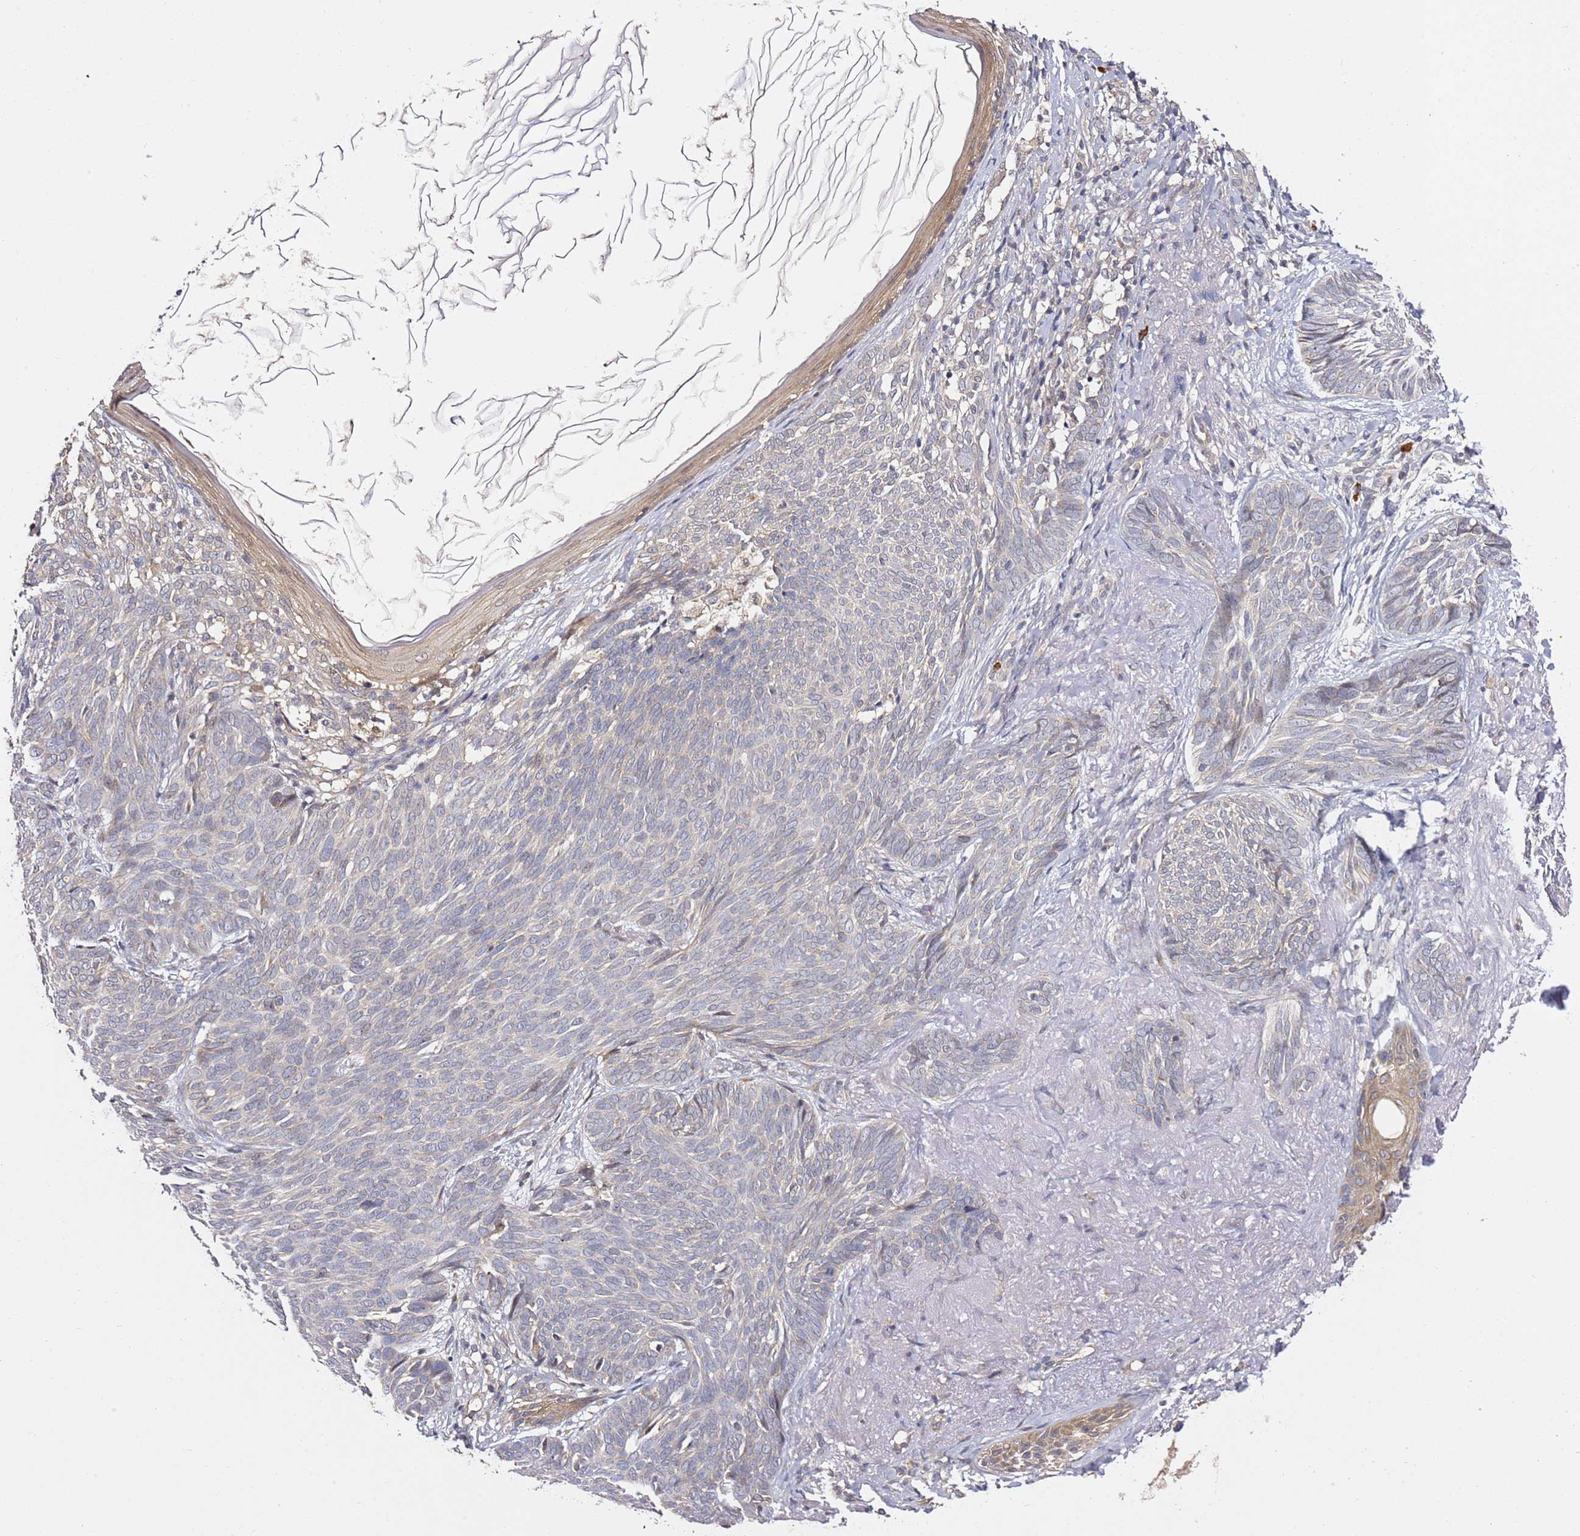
{"staining": {"intensity": "negative", "quantity": "none", "location": "none"}, "tissue": "skin cancer", "cell_type": "Tumor cells", "image_type": "cancer", "snomed": [{"axis": "morphology", "description": "Basal cell carcinoma"}, {"axis": "topography", "description": "Skin"}], "caption": "IHC image of neoplastic tissue: human skin basal cell carcinoma stained with DAB (3,3'-diaminobenzidine) shows no significant protein expression in tumor cells.", "gene": "OSBPL2", "patient": {"sex": "female", "age": 86}}